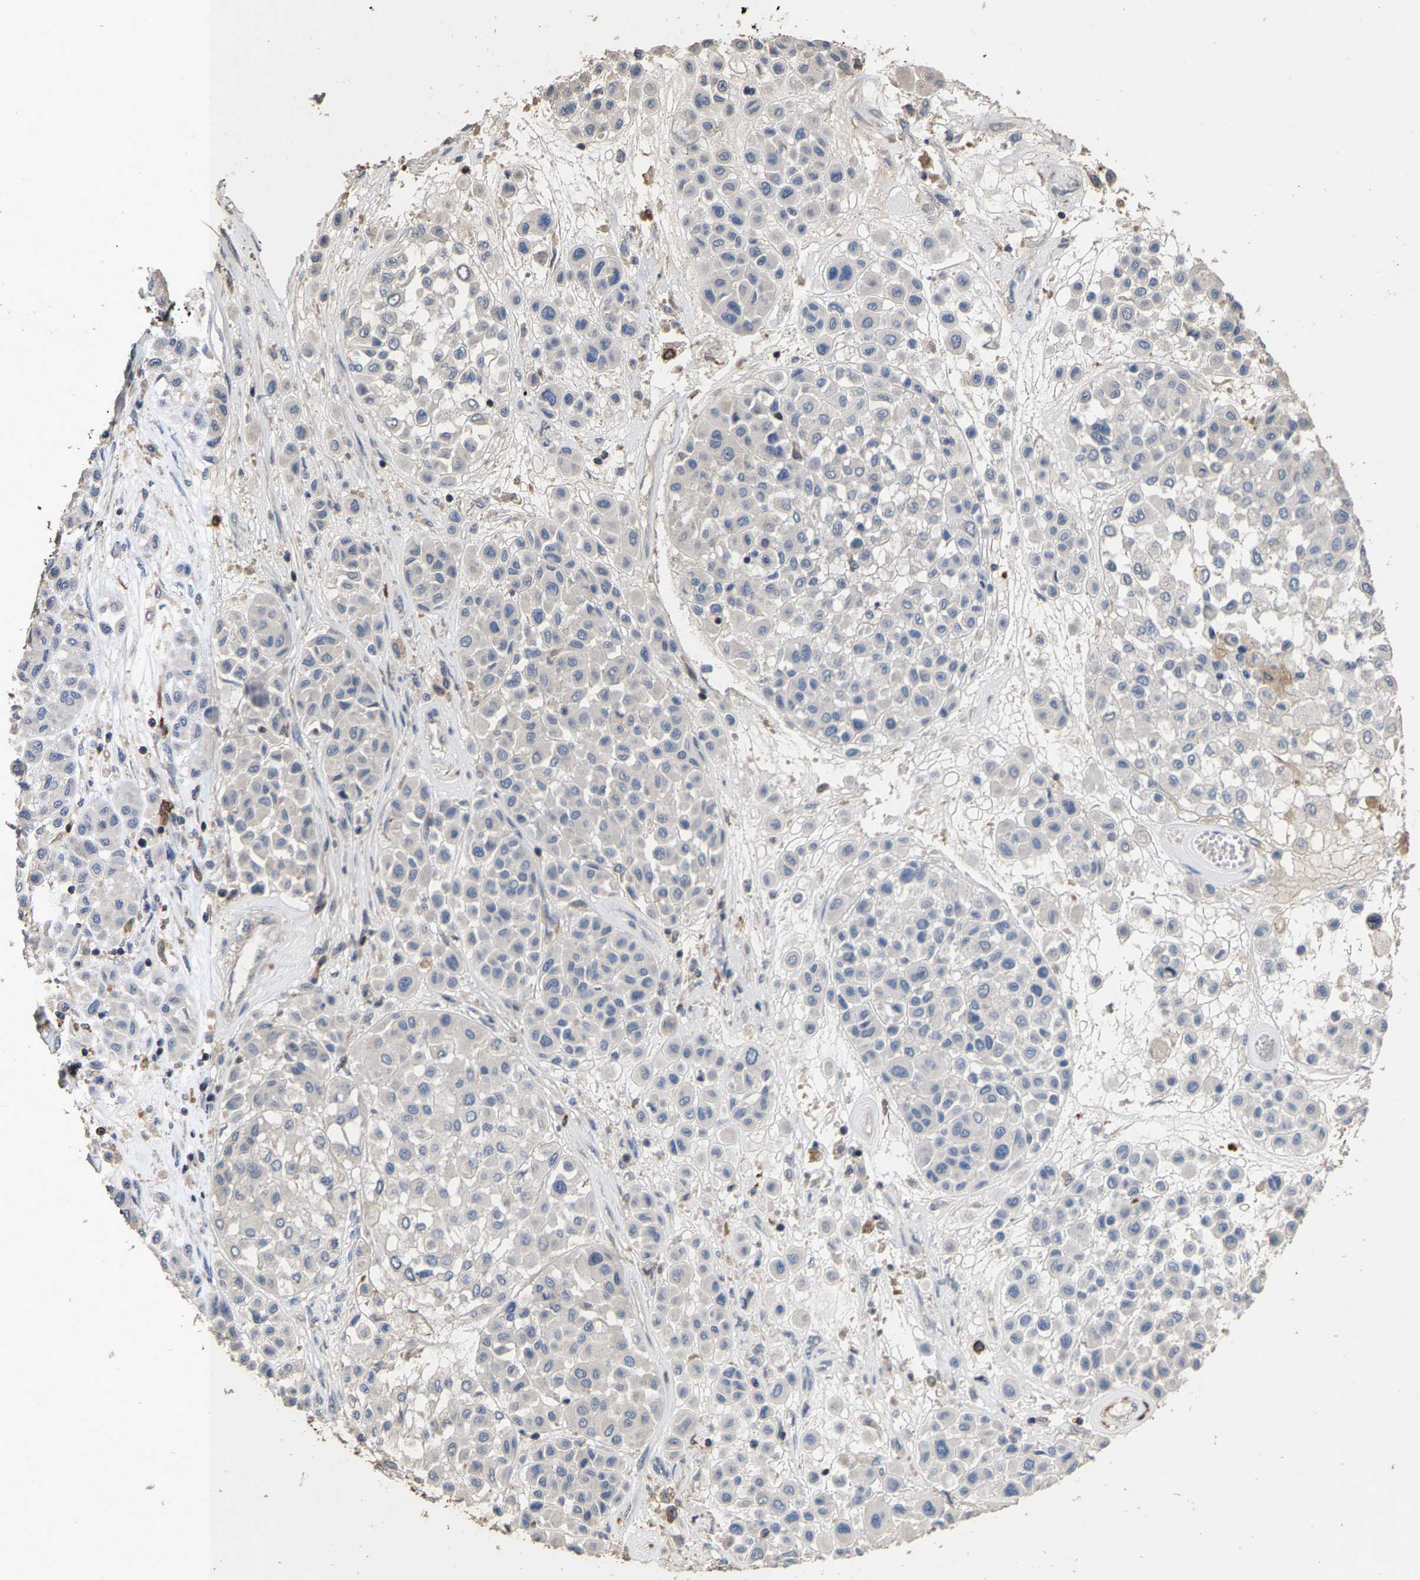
{"staining": {"intensity": "negative", "quantity": "none", "location": "none"}, "tissue": "melanoma", "cell_type": "Tumor cells", "image_type": "cancer", "snomed": [{"axis": "morphology", "description": "Malignant melanoma, Metastatic site"}, {"axis": "topography", "description": "Soft tissue"}], "caption": "DAB (3,3'-diaminobenzidine) immunohistochemical staining of human melanoma exhibits no significant positivity in tumor cells.", "gene": "TDRKH", "patient": {"sex": "male", "age": 41}}